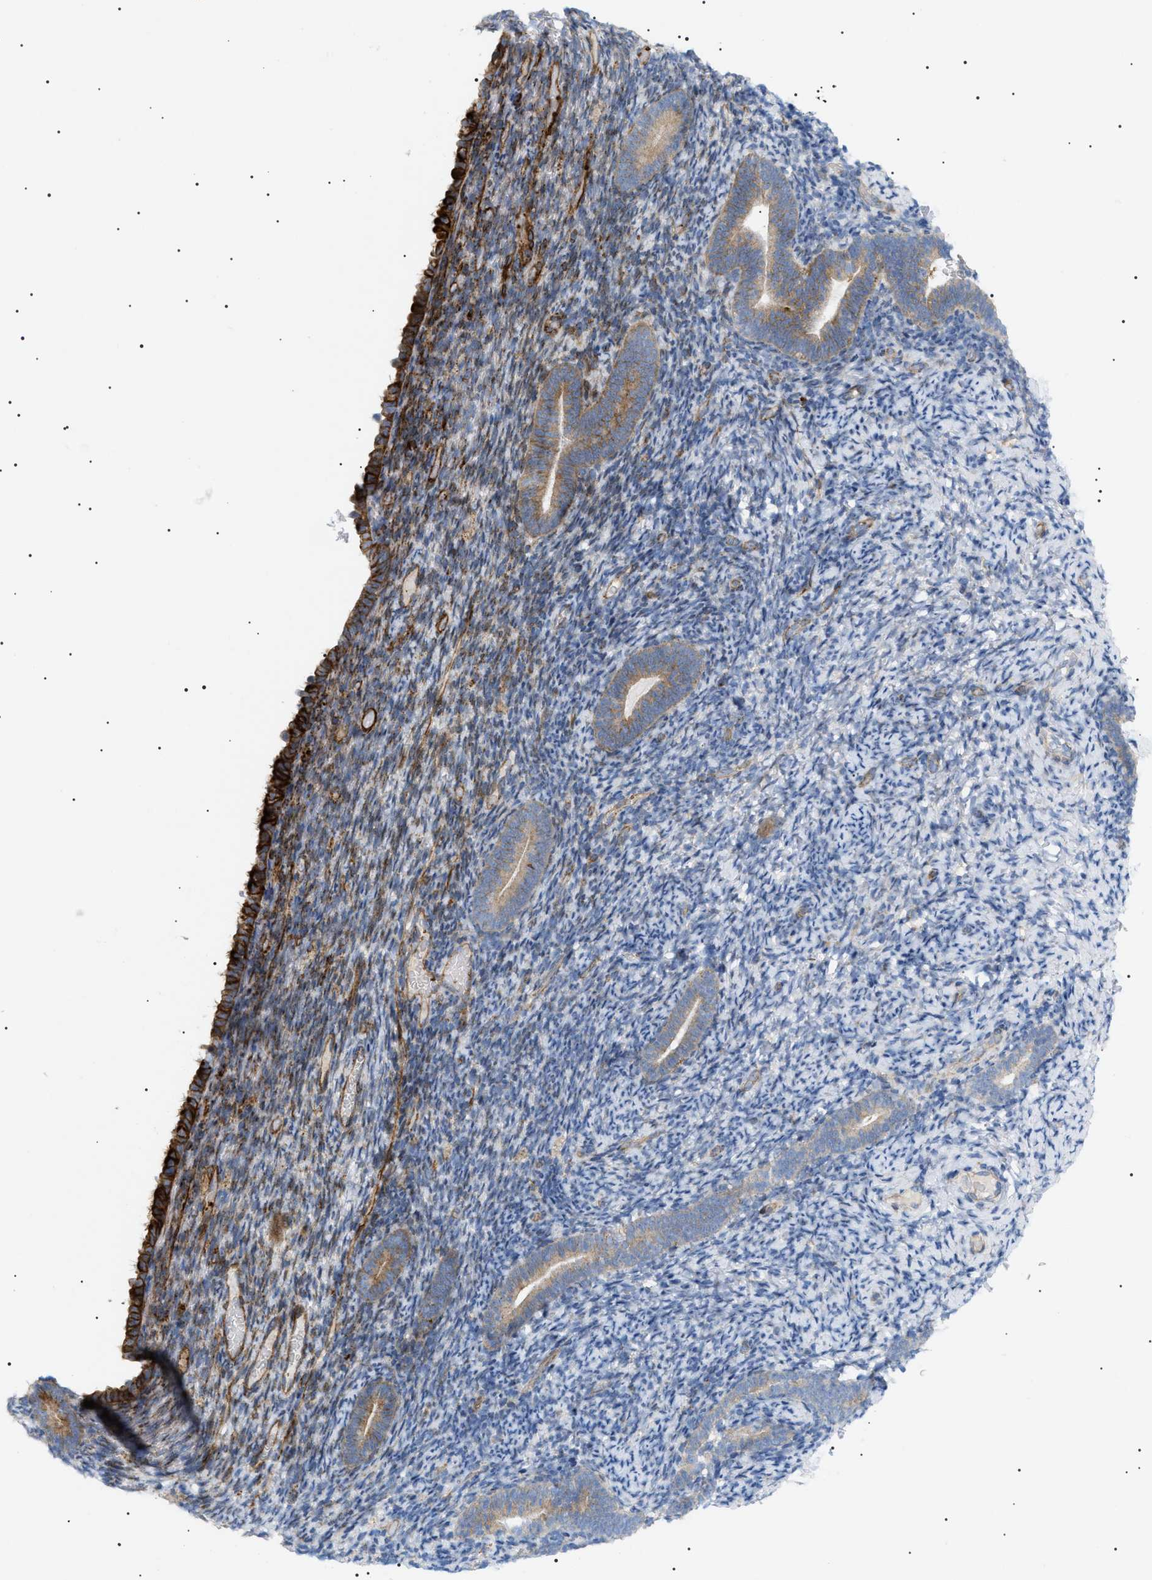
{"staining": {"intensity": "weak", "quantity": "<25%", "location": "cytoplasmic/membranous"}, "tissue": "endometrium", "cell_type": "Cells in endometrial stroma", "image_type": "normal", "snomed": [{"axis": "morphology", "description": "Normal tissue, NOS"}, {"axis": "topography", "description": "Endometrium"}], "caption": "Image shows no protein staining in cells in endometrial stroma of unremarkable endometrium. Brightfield microscopy of IHC stained with DAB (3,3'-diaminobenzidine) (brown) and hematoxylin (blue), captured at high magnification.", "gene": "SFXN5", "patient": {"sex": "female", "age": 51}}